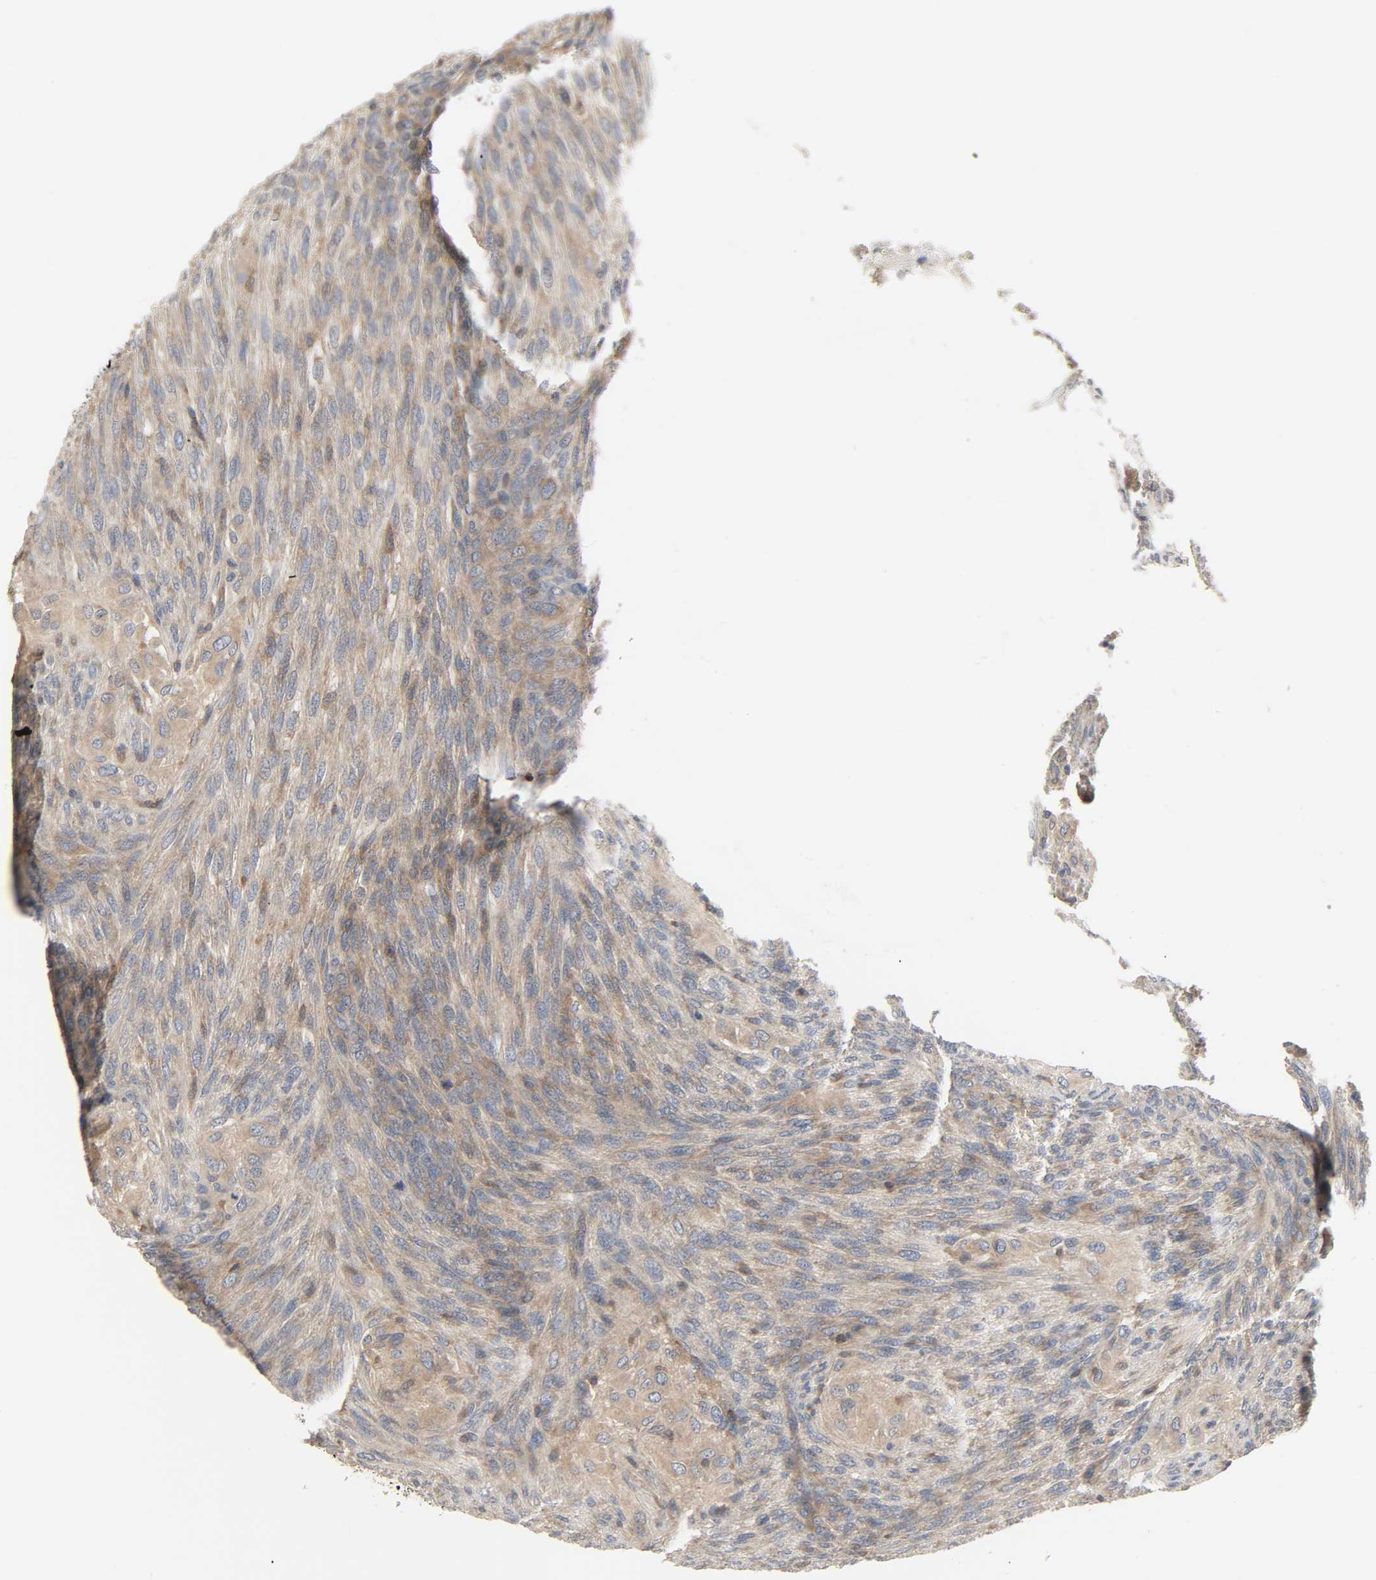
{"staining": {"intensity": "moderate", "quantity": ">75%", "location": "cytoplasmic/membranous"}, "tissue": "glioma", "cell_type": "Tumor cells", "image_type": "cancer", "snomed": [{"axis": "morphology", "description": "Glioma, malignant, High grade"}, {"axis": "topography", "description": "Cerebral cortex"}], "caption": "Protein expression analysis of glioma displays moderate cytoplasmic/membranous expression in approximately >75% of tumor cells. The staining is performed using DAB brown chromogen to label protein expression. The nuclei are counter-stained blue using hematoxylin.", "gene": "PLEKHA2", "patient": {"sex": "female", "age": 55}}